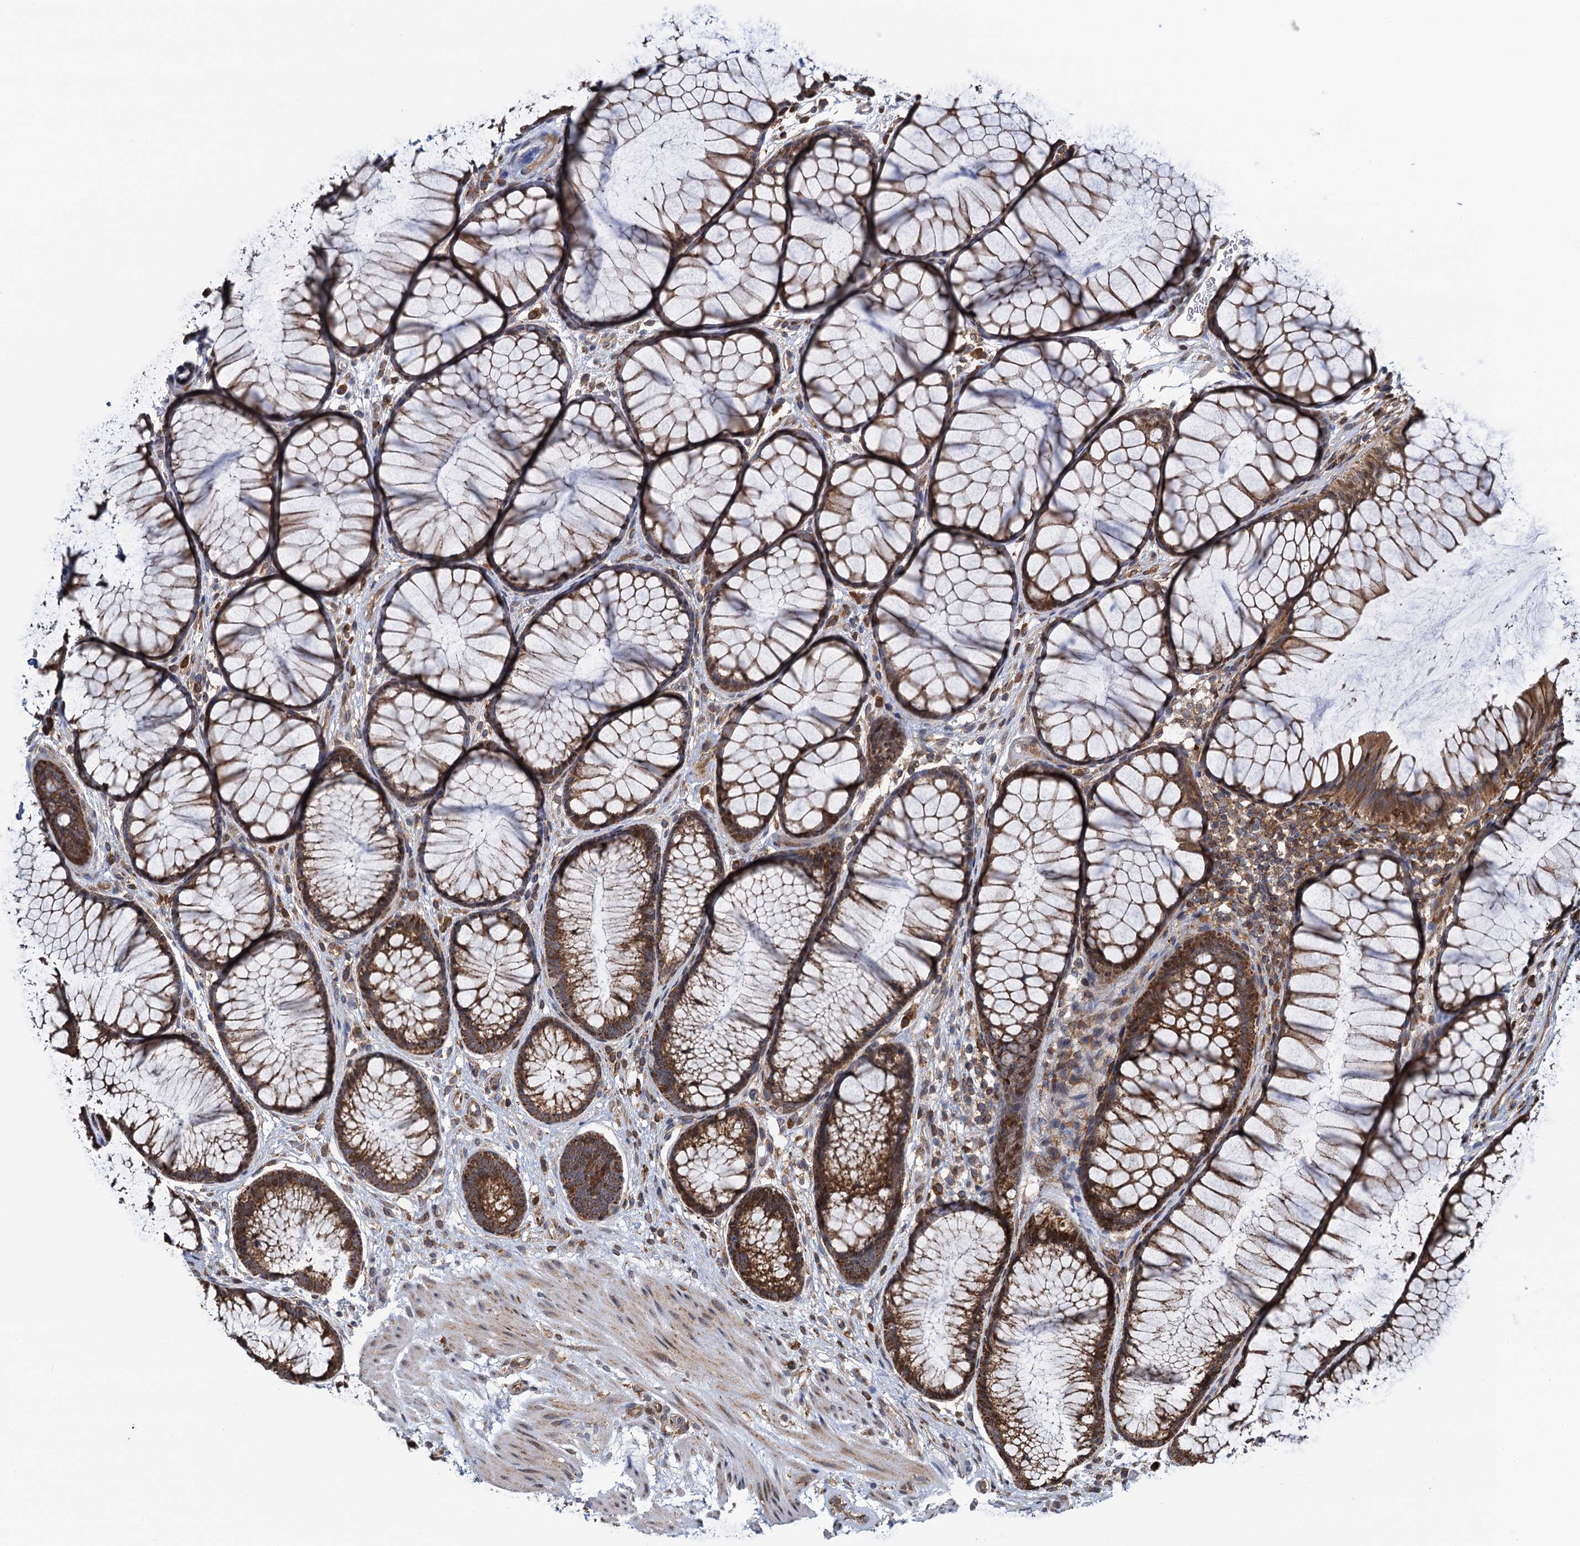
{"staining": {"intensity": "weak", "quantity": "25%-75%", "location": "cytoplasmic/membranous"}, "tissue": "colon", "cell_type": "Endothelial cells", "image_type": "normal", "snomed": [{"axis": "morphology", "description": "Normal tissue, NOS"}, {"axis": "topography", "description": "Colon"}], "caption": "A low amount of weak cytoplasmic/membranous staining is identified in approximately 25%-75% of endothelial cells in unremarkable colon. (DAB IHC with brightfield microscopy, high magnification).", "gene": "CCDC102A", "patient": {"sex": "female", "age": 82}}